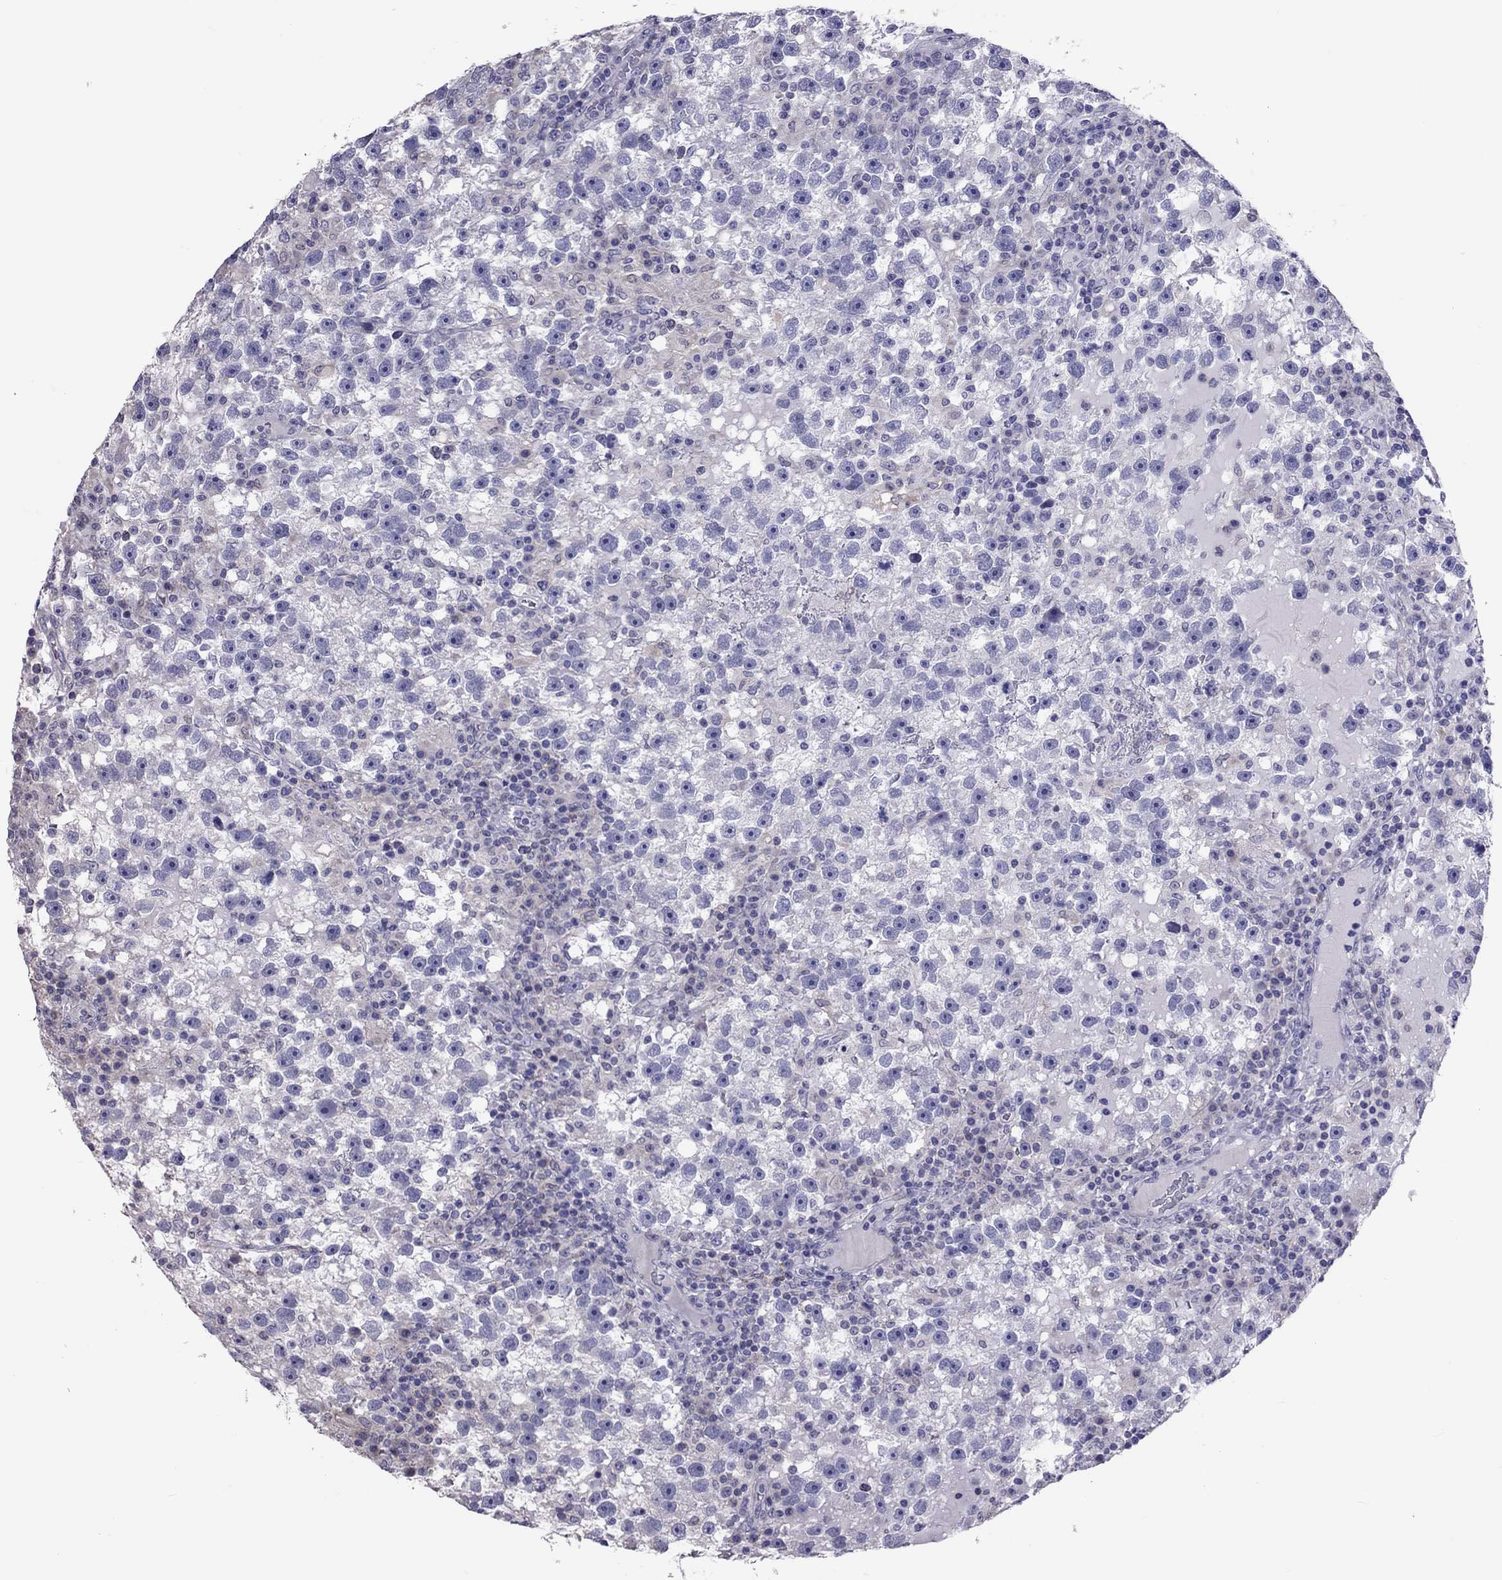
{"staining": {"intensity": "negative", "quantity": "none", "location": "none"}, "tissue": "testis cancer", "cell_type": "Tumor cells", "image_type": "cancer", "snomed": [{"axis": "morphology", "description": "Seminoma, NOS"}, {"axis": "topography", "description": "Testis"}], "caption": "Testis cancer (seminoma) was stained to show a protein in brown. There is no significant positivity in tumor cells.", "gene": "ADORA2A", "patient": {"sex": "male", "age": 47}}